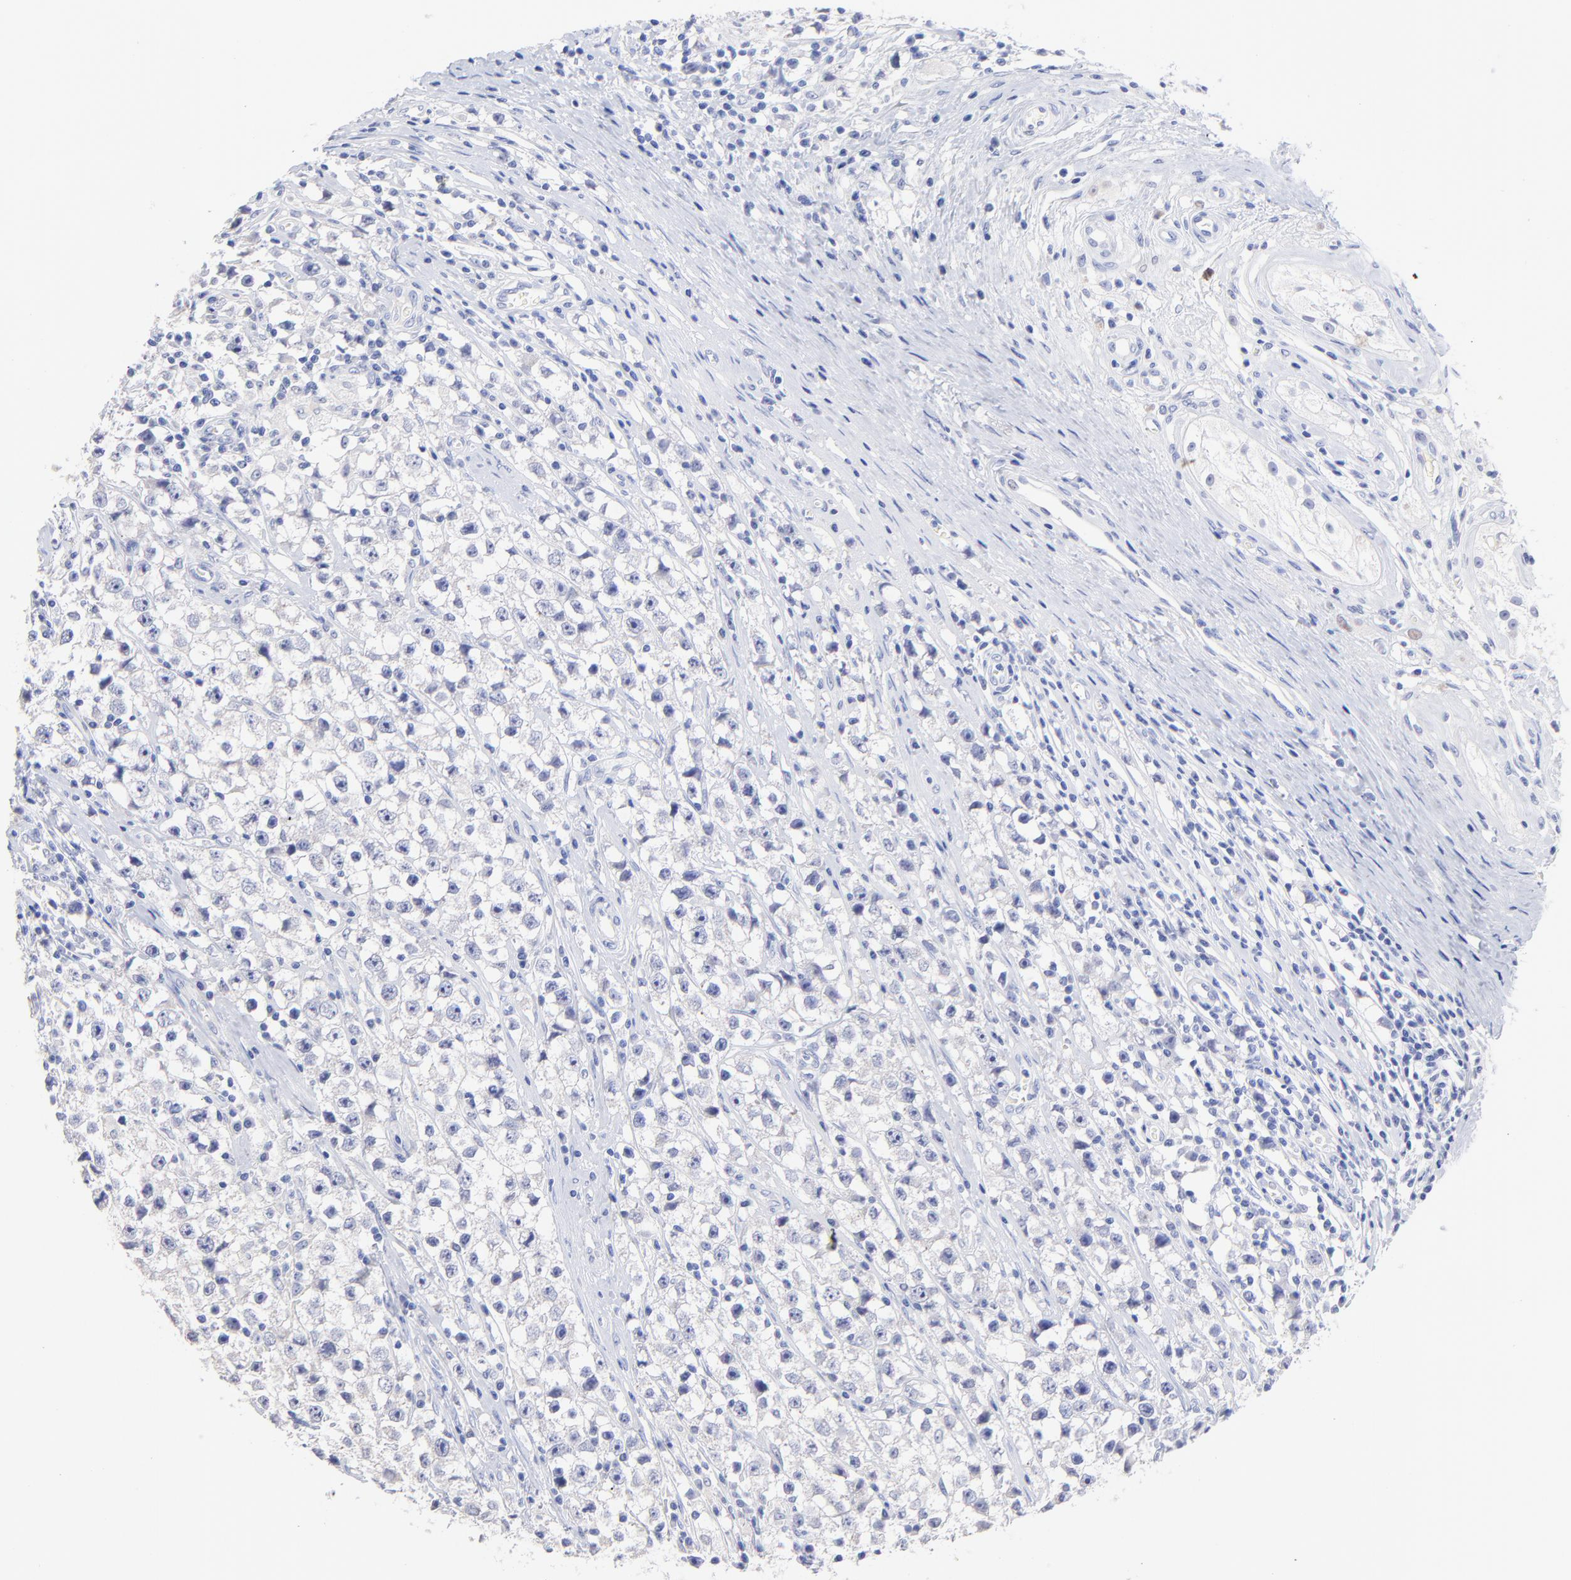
{"staining": {"intensity": "negative", "quantity": "none", "location": "none"}, "tissue": "testis cancer", "cell_type": "Tumor cells", "image_type": "cancer", "snomed": [{"axis": "morphology", "description": "Seminoma, NOS"}, {"axis": "topography", "description": "Testis"}], "caption": "Histopathology image shows no protein staining in tumor cells of seminoma (testis) tissue. (DAB (3,3'-diaminobenzidine) immunohistochemistry (IHC) visualized using brightfield microscopy, high magnification).", "gene": "CFAP57", "patient": {"sex": "male", "age": 35}}